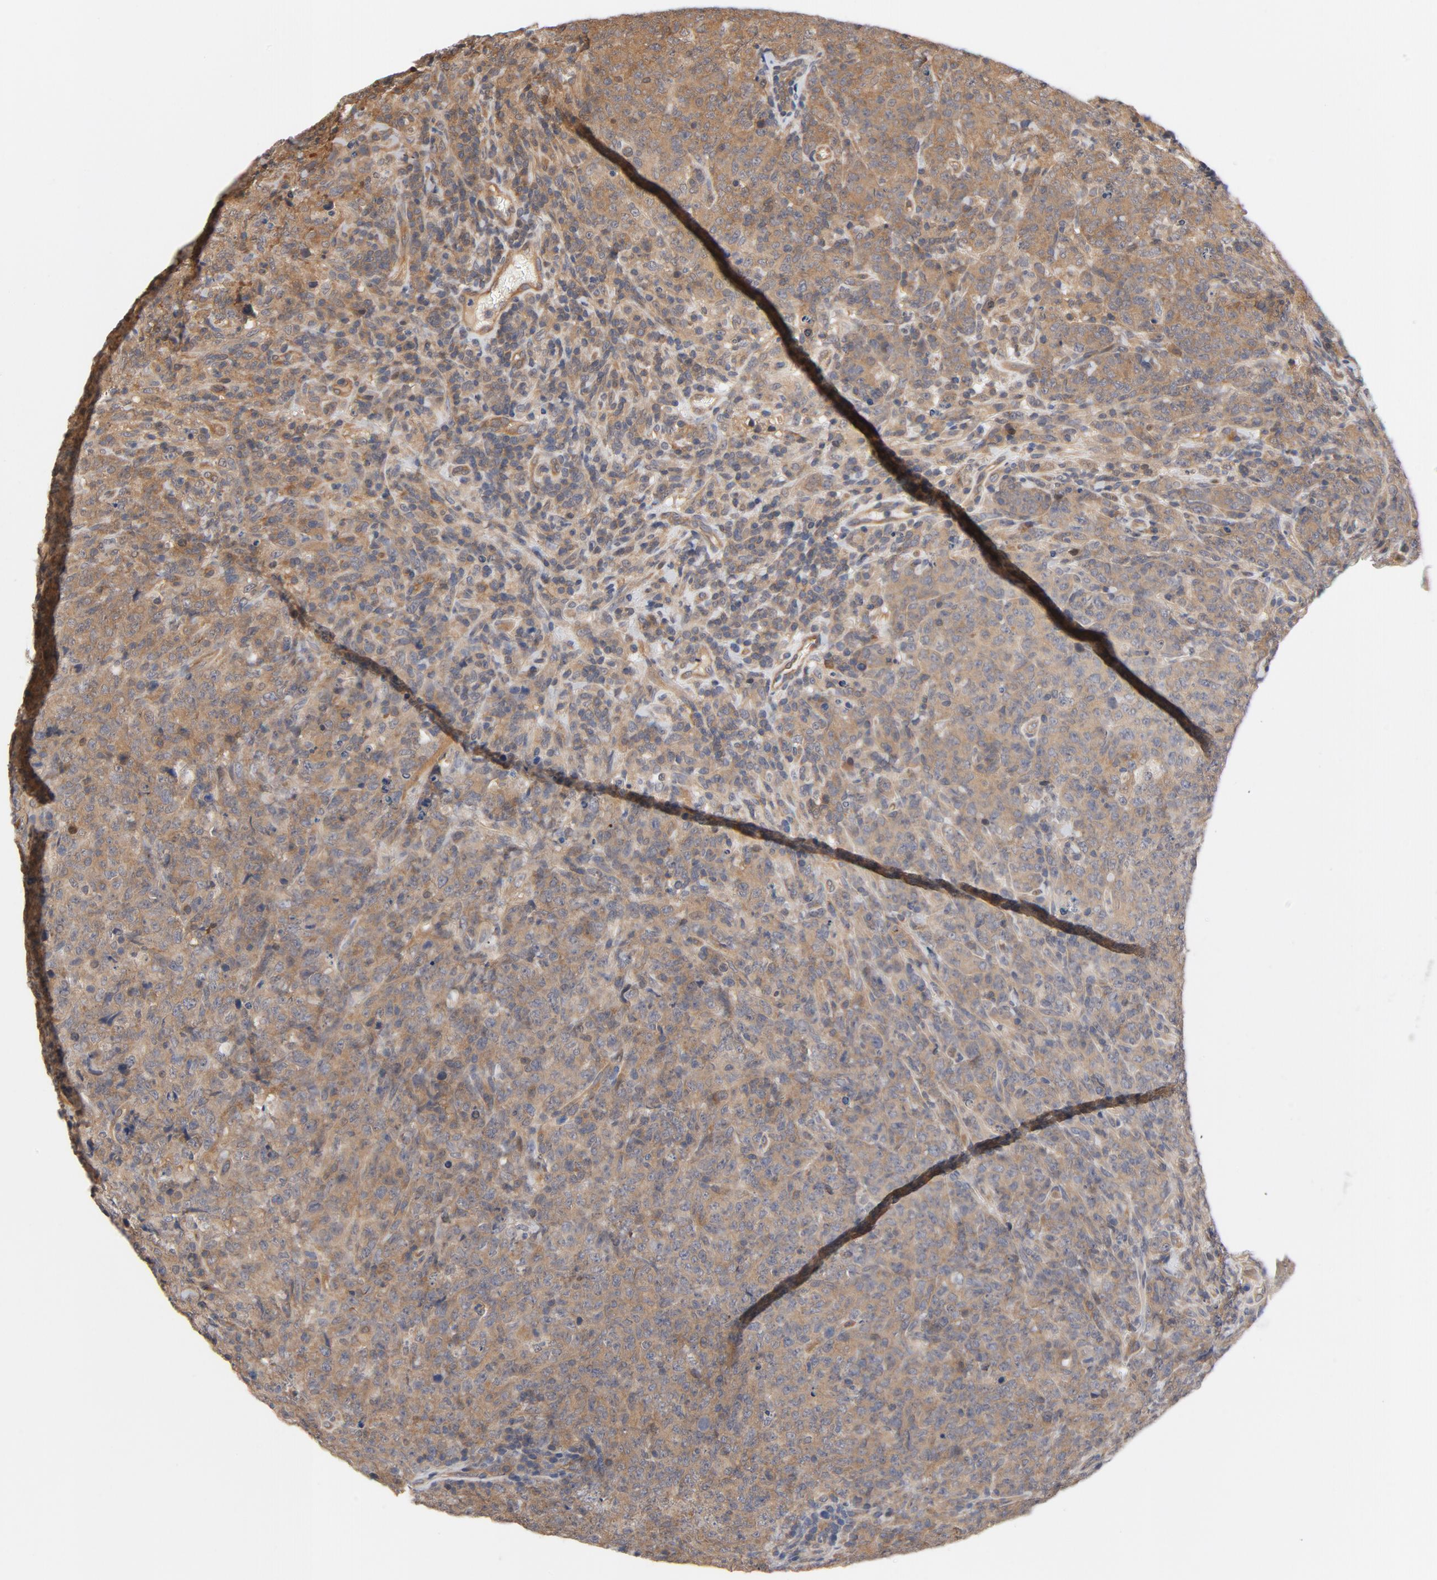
{"staining": {"intensity": "negative", "quantity": "none", "location": "none"}, "tissue": "lymphoma", "cell_type": "Tumor cells", "image_type": "cancer", "snomed": [{"axis": "morphology", "description": "Malignant lymphoma, non-Hodgkin's type, High grade"}, {"axis": "topography", "description": "Tonsil"}], "caption": "High power microscopy photomicrograph of an immunohistochemistry (IHC) photomicrograph of lymphoma, revealing no significant expression in tumor cells.", "gene": "PITPNM2", "patient": {"sex": "female", "age": 36}}